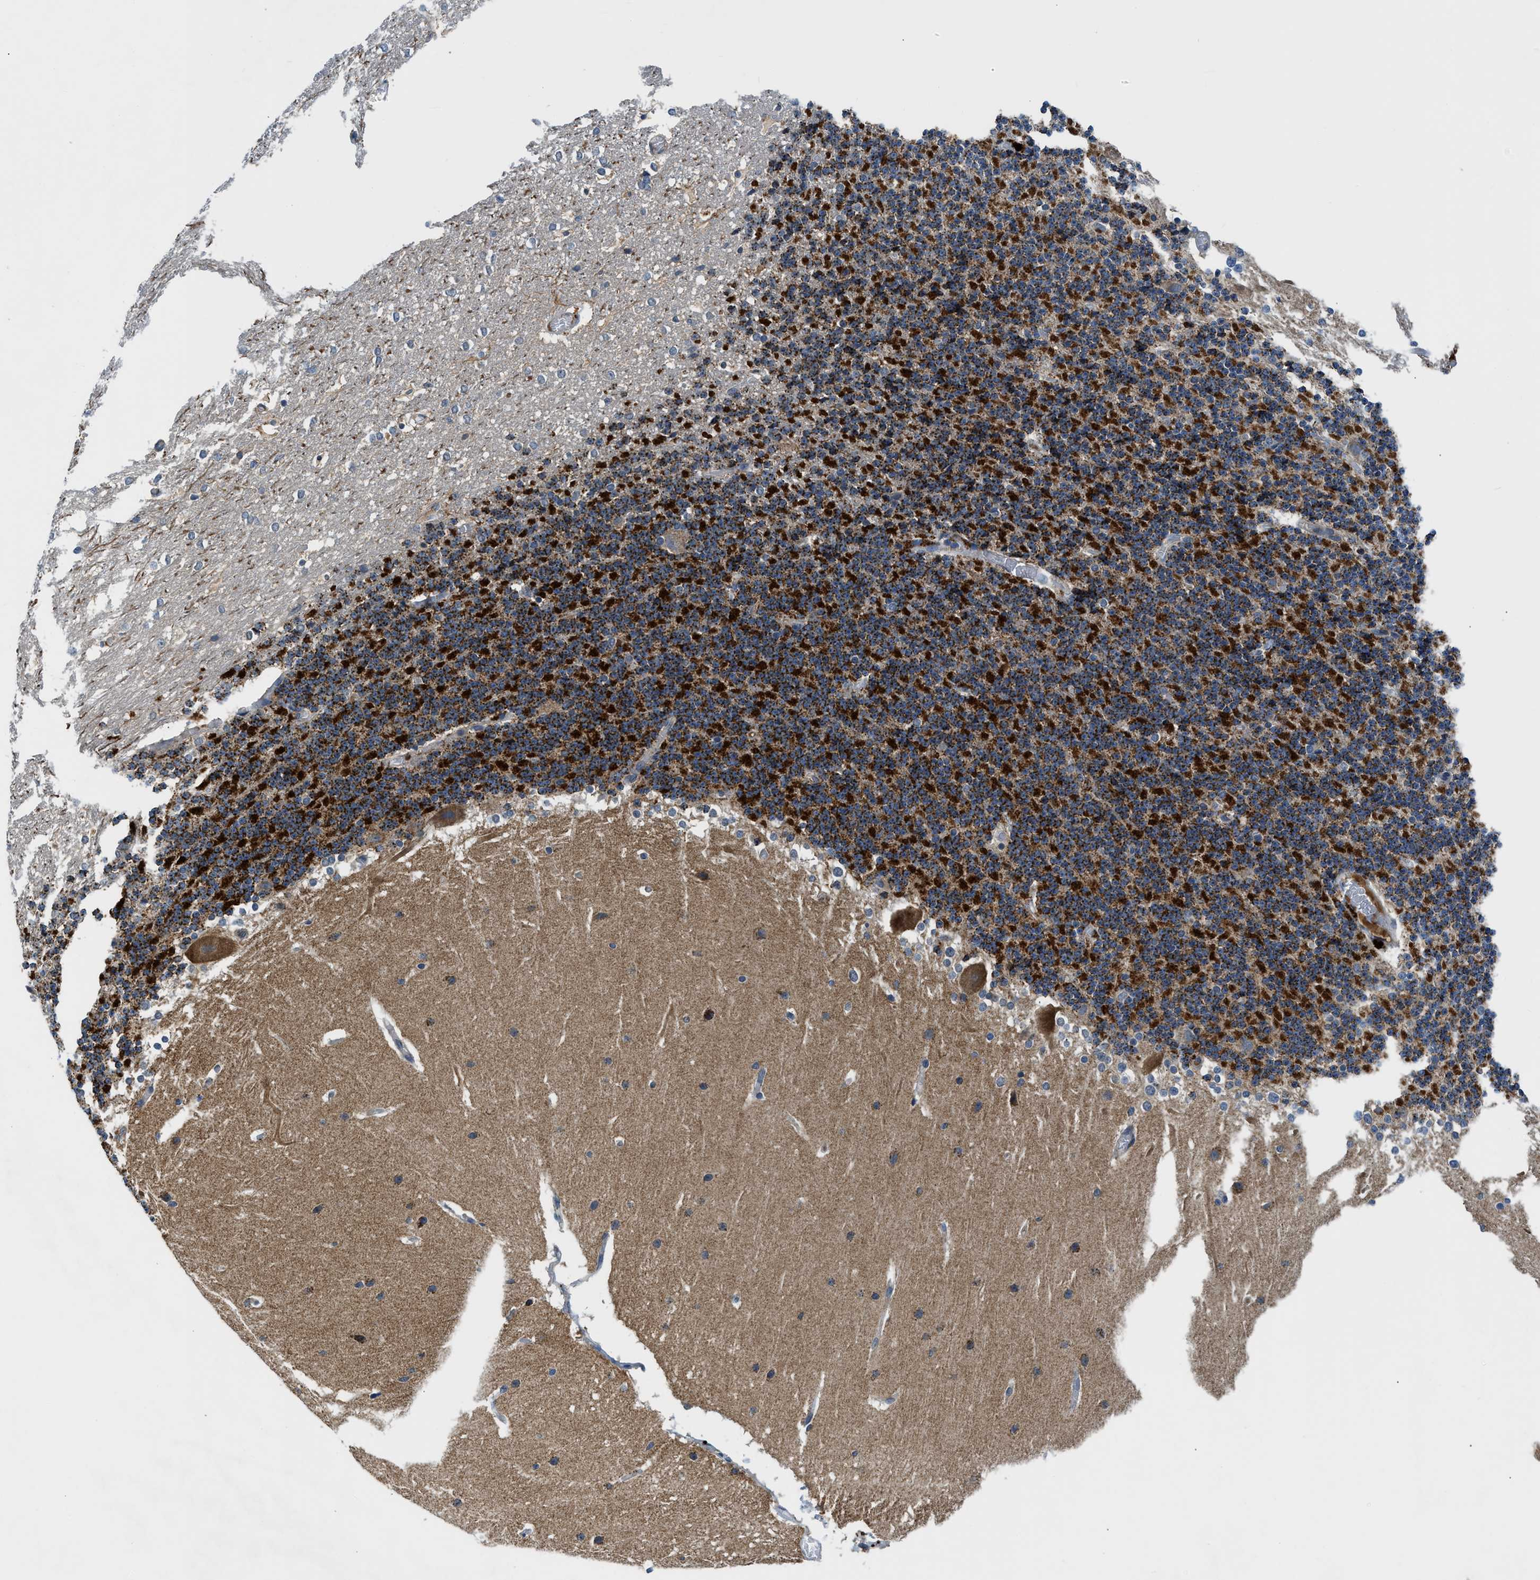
{"staining": {"intensity": "strong", "quantity": "25%-75%", "location": "cytoplasmic/membranous"}, "tissue": "cerebellum", "cell_type": "Cells in granular layer", "image_type": "normal", "snomed": [{"axis": "morphology", "description": "Normal tissue, NOS"}, {"axis": "topography", "description": "Cerebellum"}], "caption": "Immunohistochemical staining of normal cerebellum reveals 25%-75% levels of strong cytoplasmic/membranous protein staining in about 25%-75% of cells in granular layer. (Brightfield microscopy of DAB IHC at high magnification).", "gene": "PAFAH2", "patient": {"sex": "female", "age": 19}}